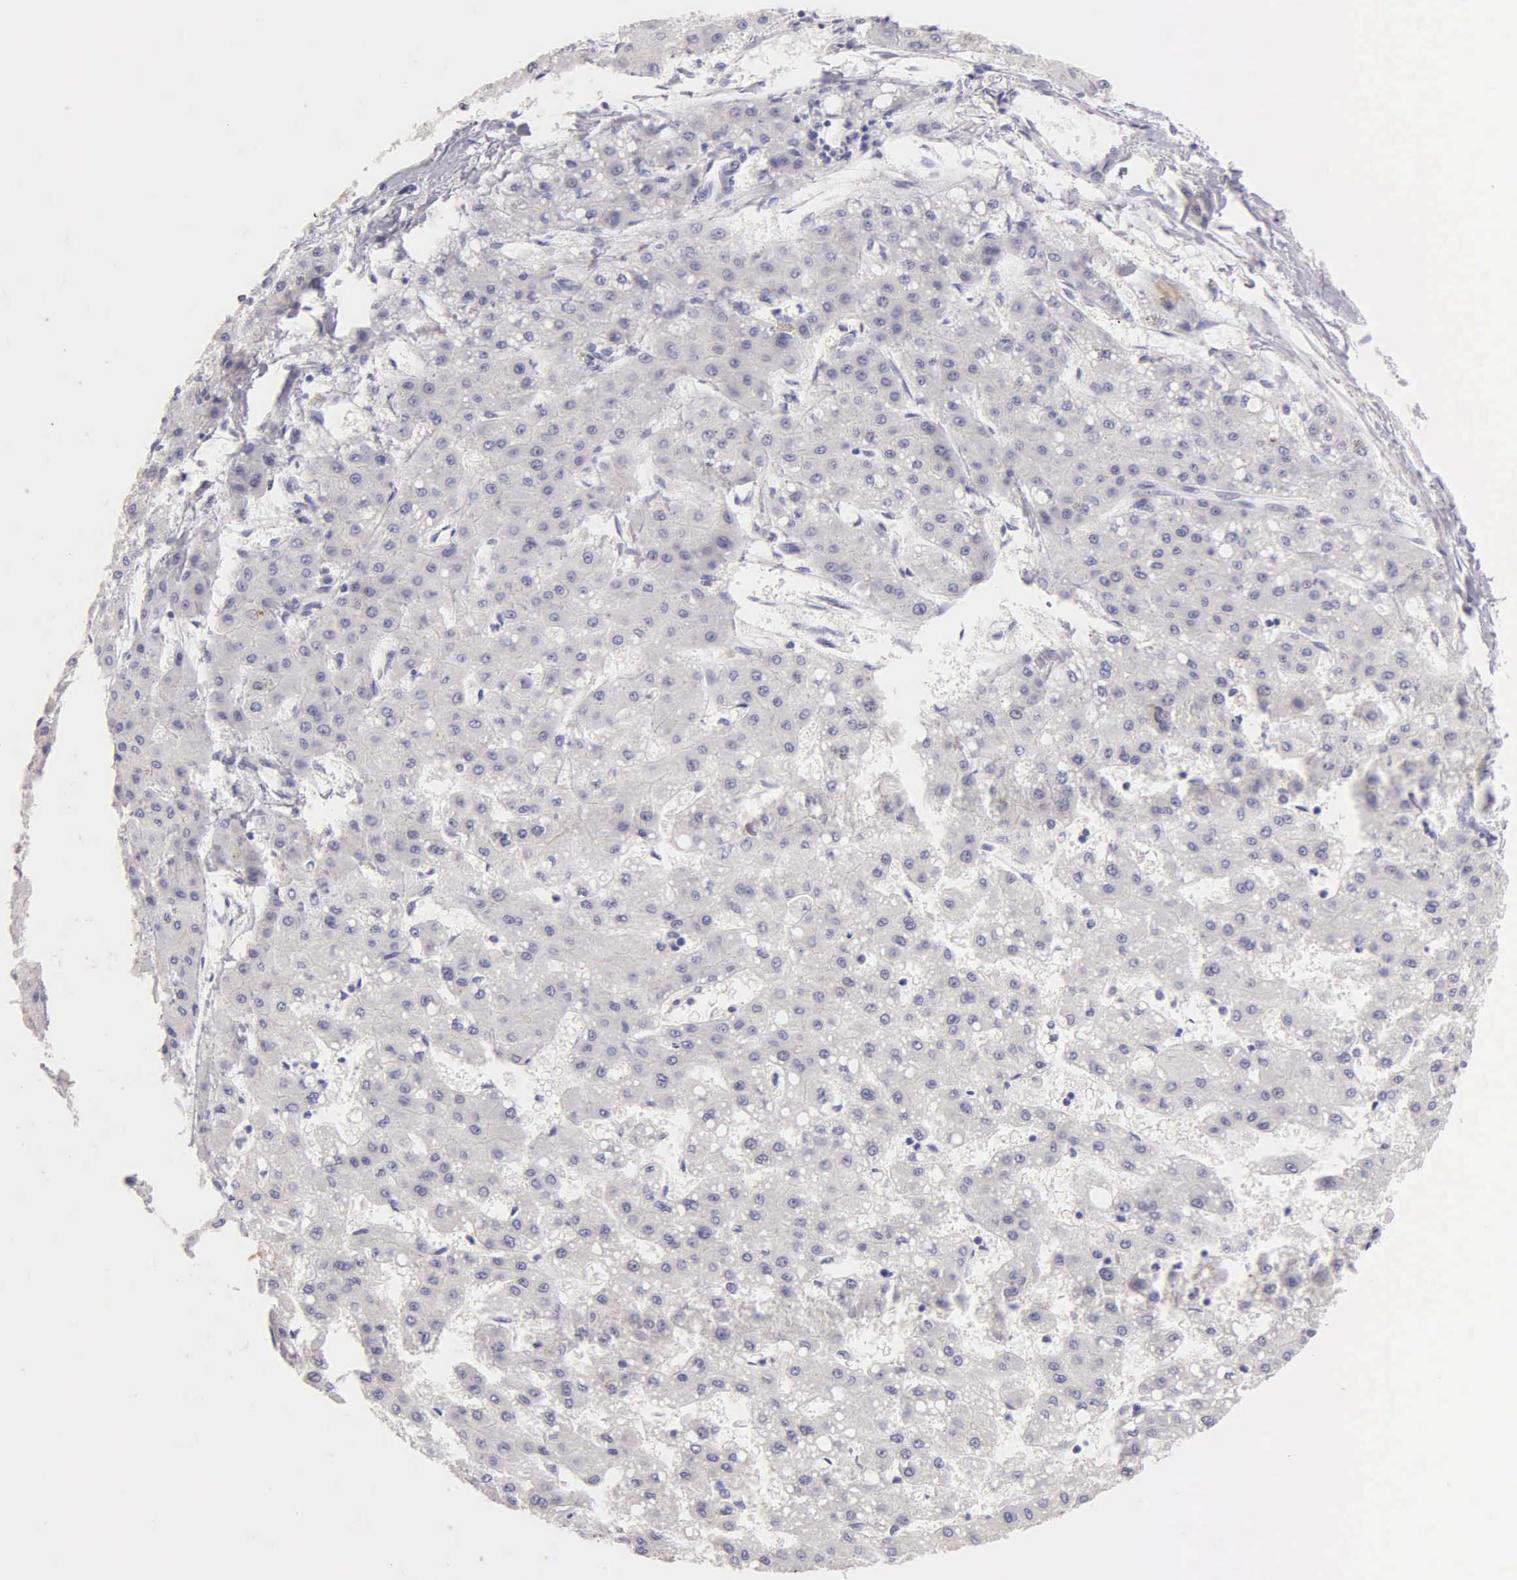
{"staining": {"intensity": "negative", "quantity": "none", "location": "none"}, "tissue": "liver cancer", "cell_type": "Tumor cells", "image_type": "cancer", "snomed": [{"axis": "morphology", "description": "Carcinoma, Hepatocellular, NOS"}, {"axis": "topography", "description": "Liver"}], "caption": "Tumor cells show no significant expression in liver cancer.", "gene": "KRT17", "patient": {"sex": "female", "age": 52}}